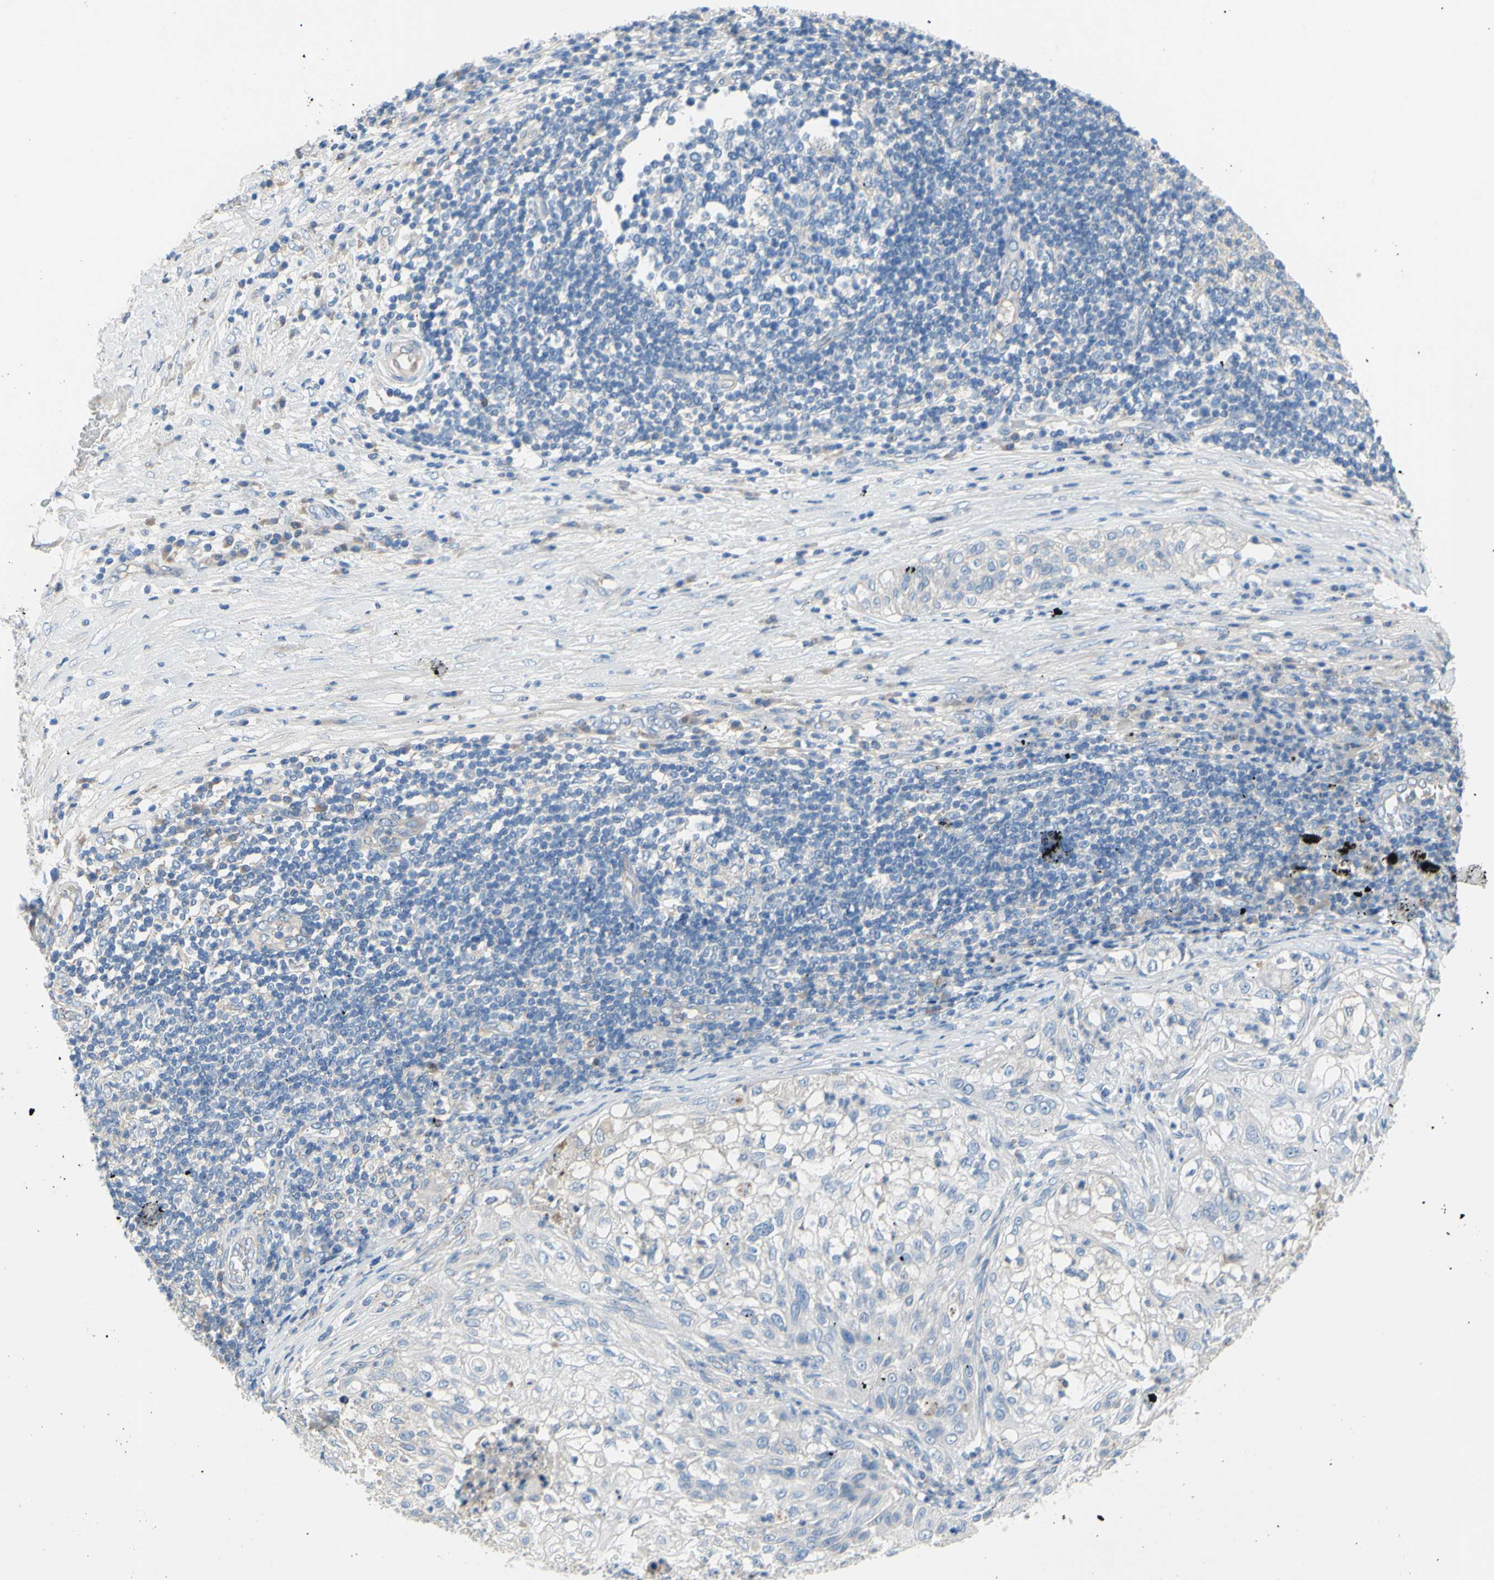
{"staining": {"intensity": "negative", "quantity": "none", "location": "none"}, "tissue": "lung cancer", "cell_type": "Tumor cells", "image_type": "cancer", "snomed": [{"axis": "morphology", "description": "Inflammation, NOS"}, {"axis": "morphology", "description": "Squamous cell carcinoma, NOS"}, {"axis": "topography", "description": "Lymph node"}, {"axis": "topography", "description": "Soft tissue"}, {"axis": "topography", "description": "Lung"}], "caption": "Immunohistochemistry (IHC) photomicrograph of lung squamous cell carcinoma stained for a protein (brown), which displays no expression in tumor cells. (Immunohistochemistry (IHC), brightfield microscopy, high magnification).", "gene": "TMEM59L", "patient": {"sex": "male", "age": 66}}